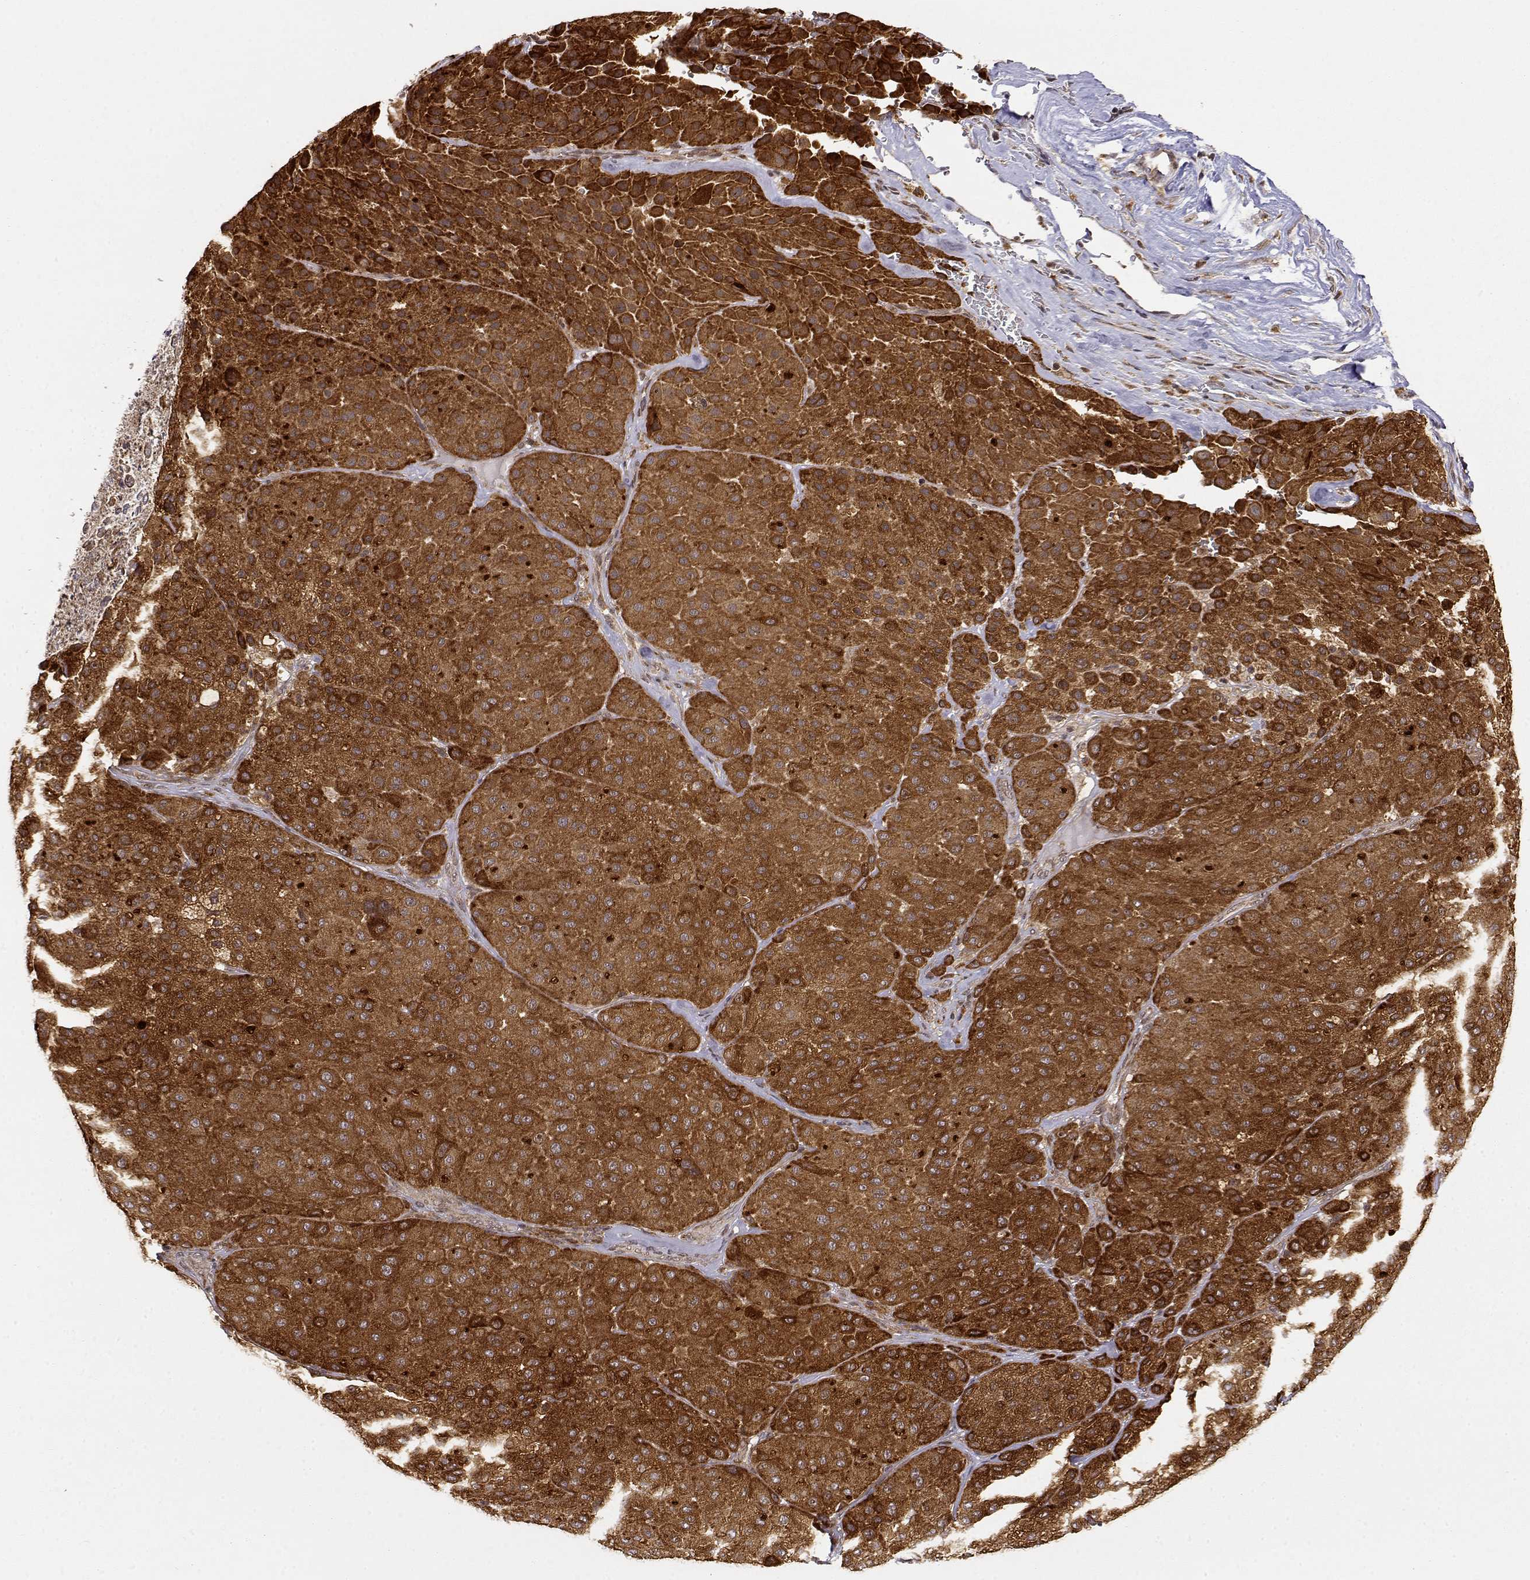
{"staining": {"intensity": "strong", "quantity": ">75%", "location": "cytoplasmic/membranous"}, "tissue": "melanoma", "cell_type": "Tumor cells", "image_type": "cancer", "snomed": [{"axis": "morphology", "description": "Malignant melanoma, Metastatic site"}, {"axis": "topography", "description": "Smooth muscle"}], "caption": "DAB (3,3'-diaminobenzidine) immunohistochemical staining of melanoma shows strong cytoplasmic/membranous protein positivity in about >75% of tumor cells.", "gene": "RNF13", "patient": {"sex": "male", "age": 41}}